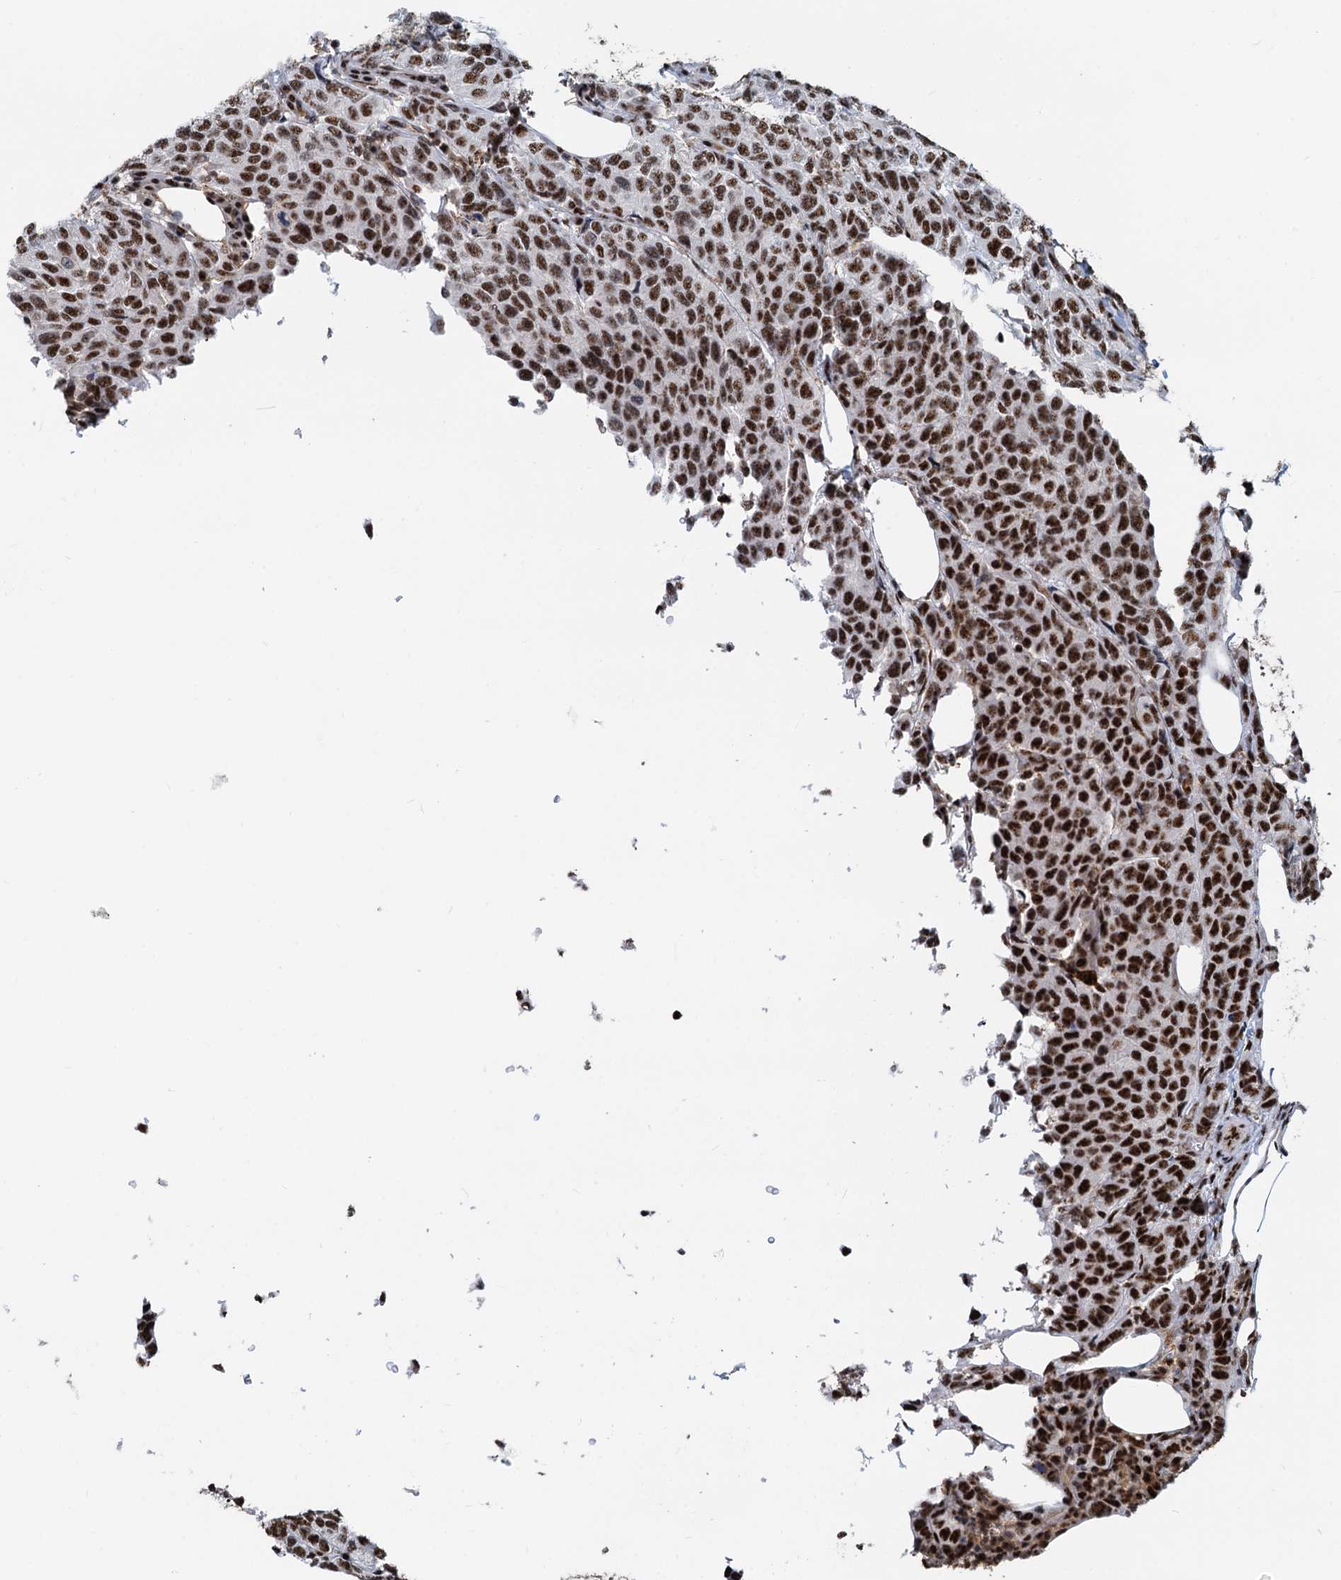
{"staining": {"intensity": "moderate", "quantity": ">75%", "location": "nuclear"}, "tissue": "breast cancer", "cell_type": "Tumor cells", "image_type": "cancer", "snomed": [{"axis": "morphology", "description": "Duct carcinoma"}, {"axis": "topography", "description": "Breast"}], "caption": "Moderate nuclear positivity is identified in approximately >75% of tumor cells in breast cancer. (DAB IHC with brightfield microscopy, high magnification).", "gene": "RBM26", "patient": {"sex": "female", "age": 55}}